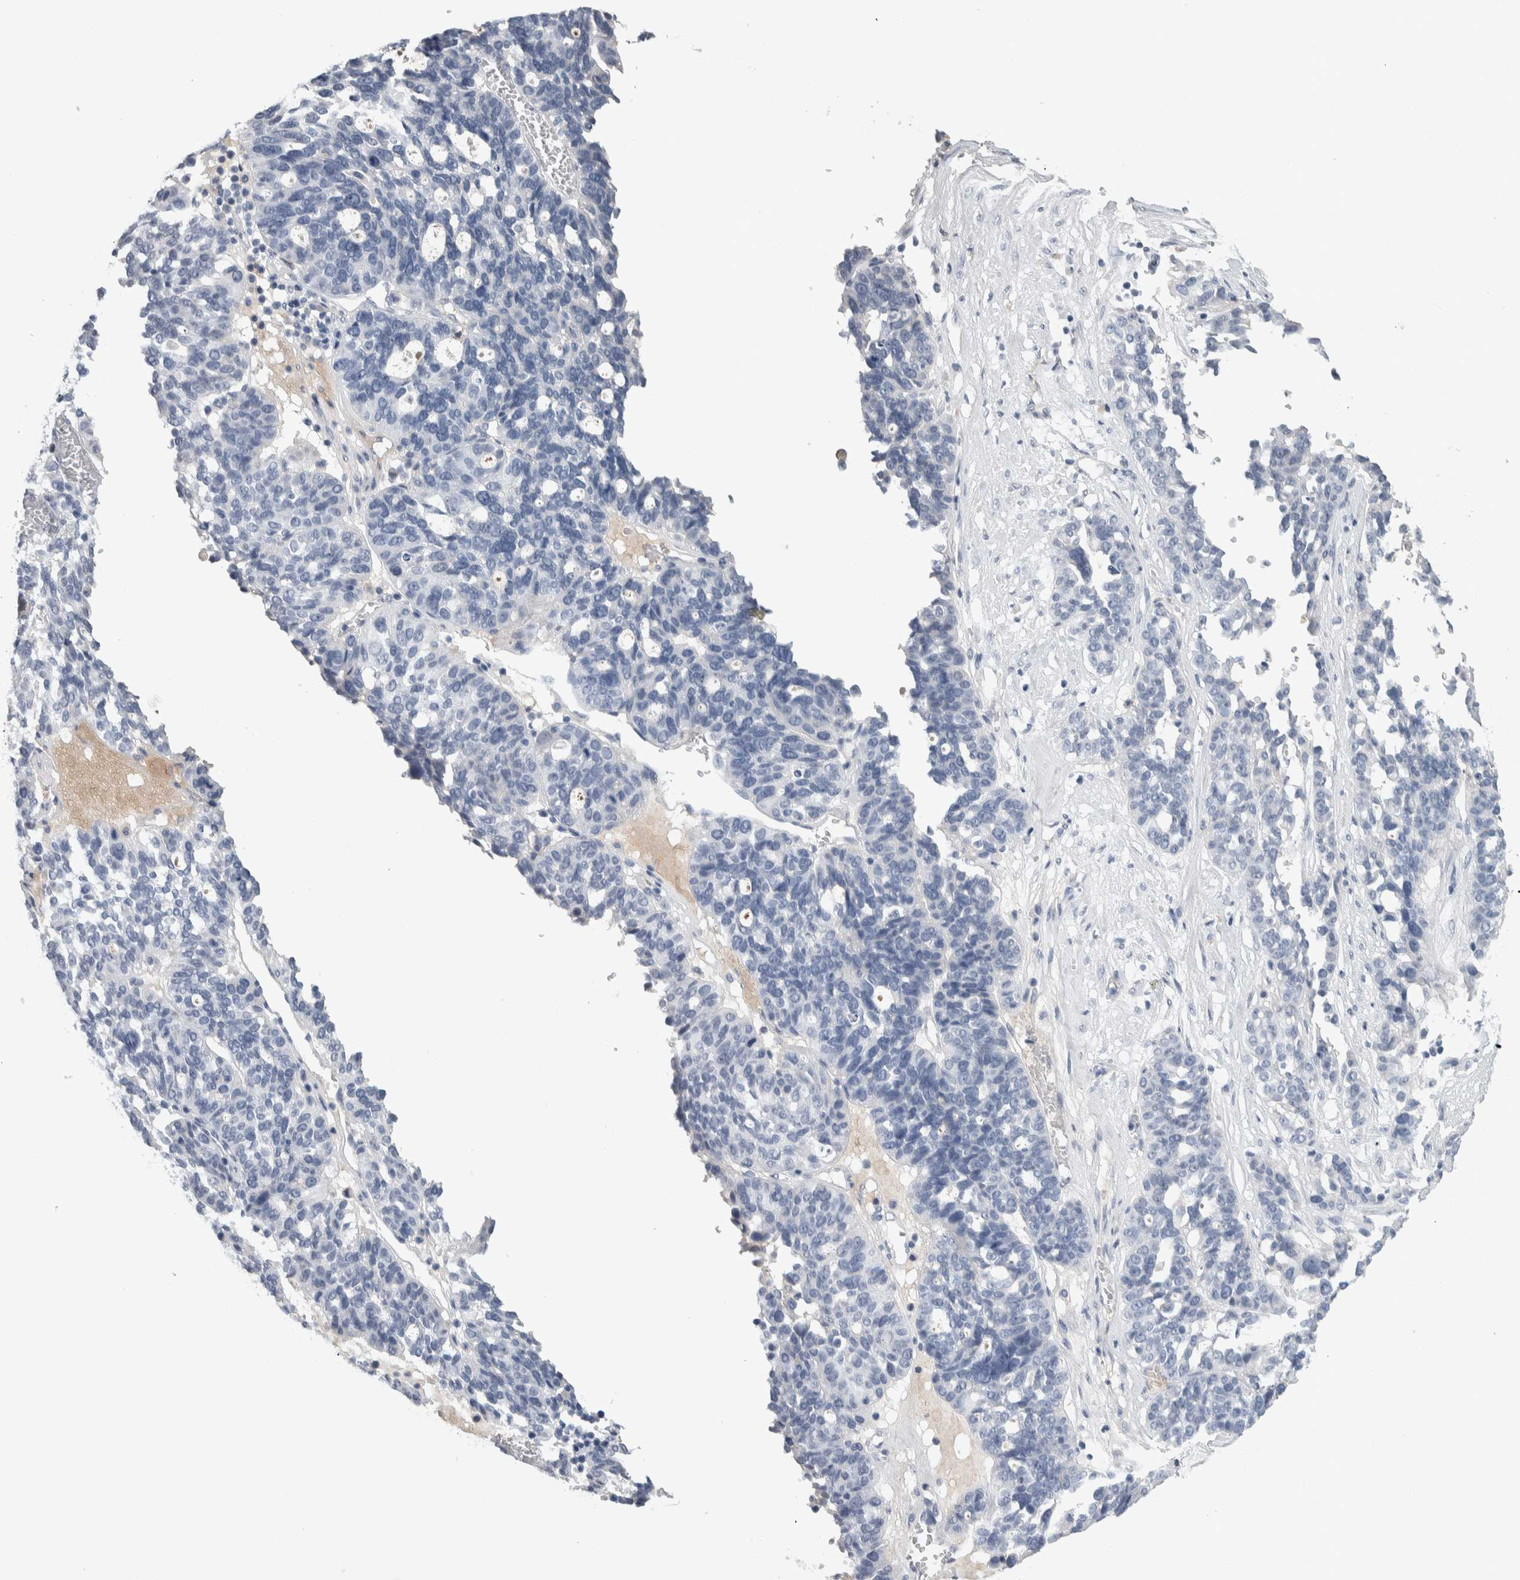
{"staining": {"intensity": "negative", "quantity": "none", "location": "none"}, "tissue": "ovarian cancer", "cell_type": "Tumor cells", "image_type": "cancer", "snomed": [{"axis": "morphology", "description": "Cystadenocarcinoma, serous, NOS"}, {"axis": "topography", "description": "Ovary"}], "caption": "There is no significant positivity in tumor cells of ovarian serous cystadenocarcinoma.", "gene": "TMEM102", "patient": {"sex": "female", "age": 59}}